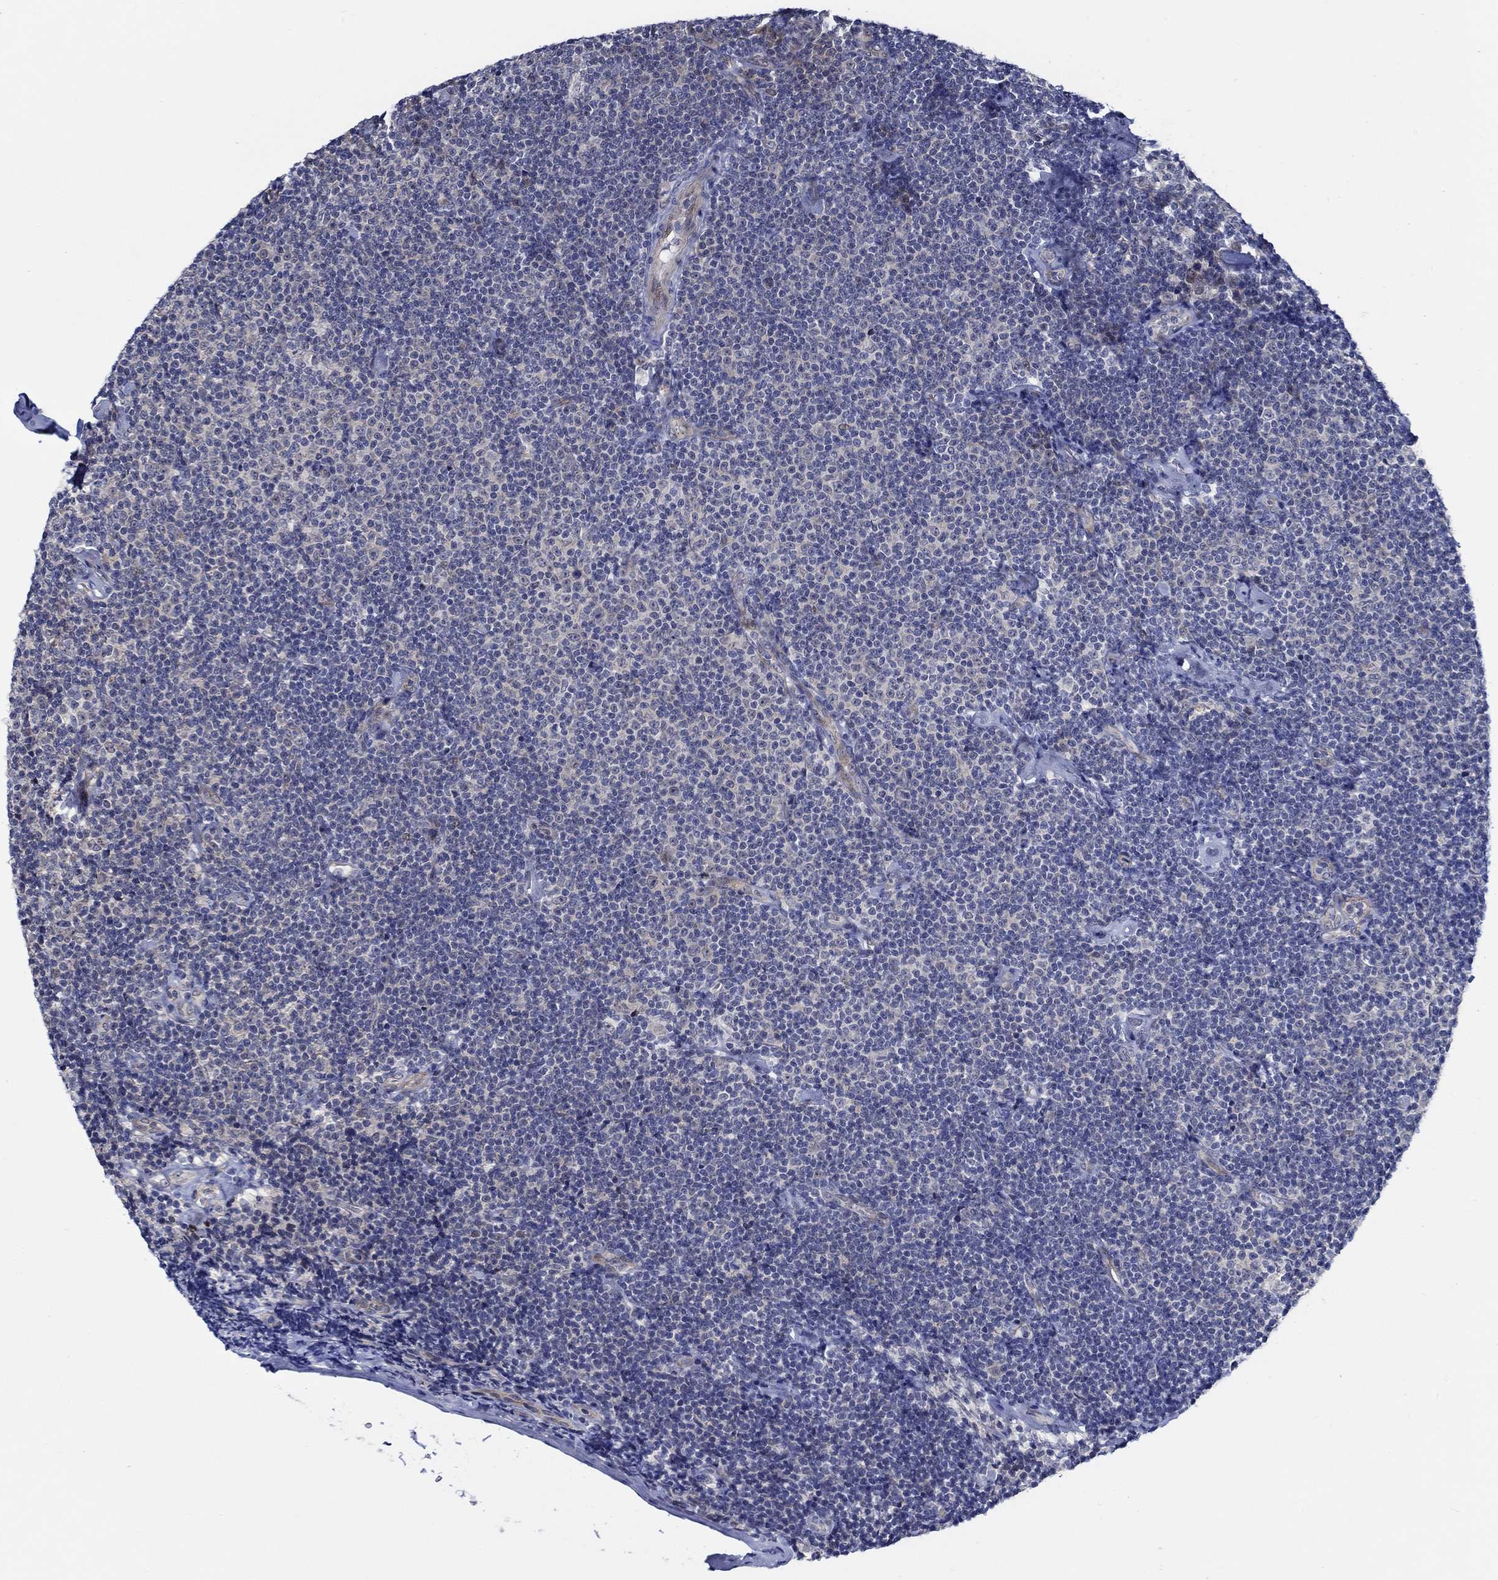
{"staining": {"intensity": "negative", "quantity": "none", "location": "none"}, "tissue": "lymphoma", "cell_type": "Tumor cells", "image_type": "cancer", "snomed": [{"axis": "morphology", "description": "Malignant lymphoma, non-Hodgkin's type, Low grade"}, {"axis": "topography", "description": "Lymph node"}], "caption": "Malignant lymphoma, non-Hodgkin's type (low-grade) was stained to show a protein in brown. There is no significant positivity in tumor cells. (Immunohistochemistry, brightfield microscopy, high magnification).", "gene": "C8orf48", "patient": {"sex": "male", "age": 81}}